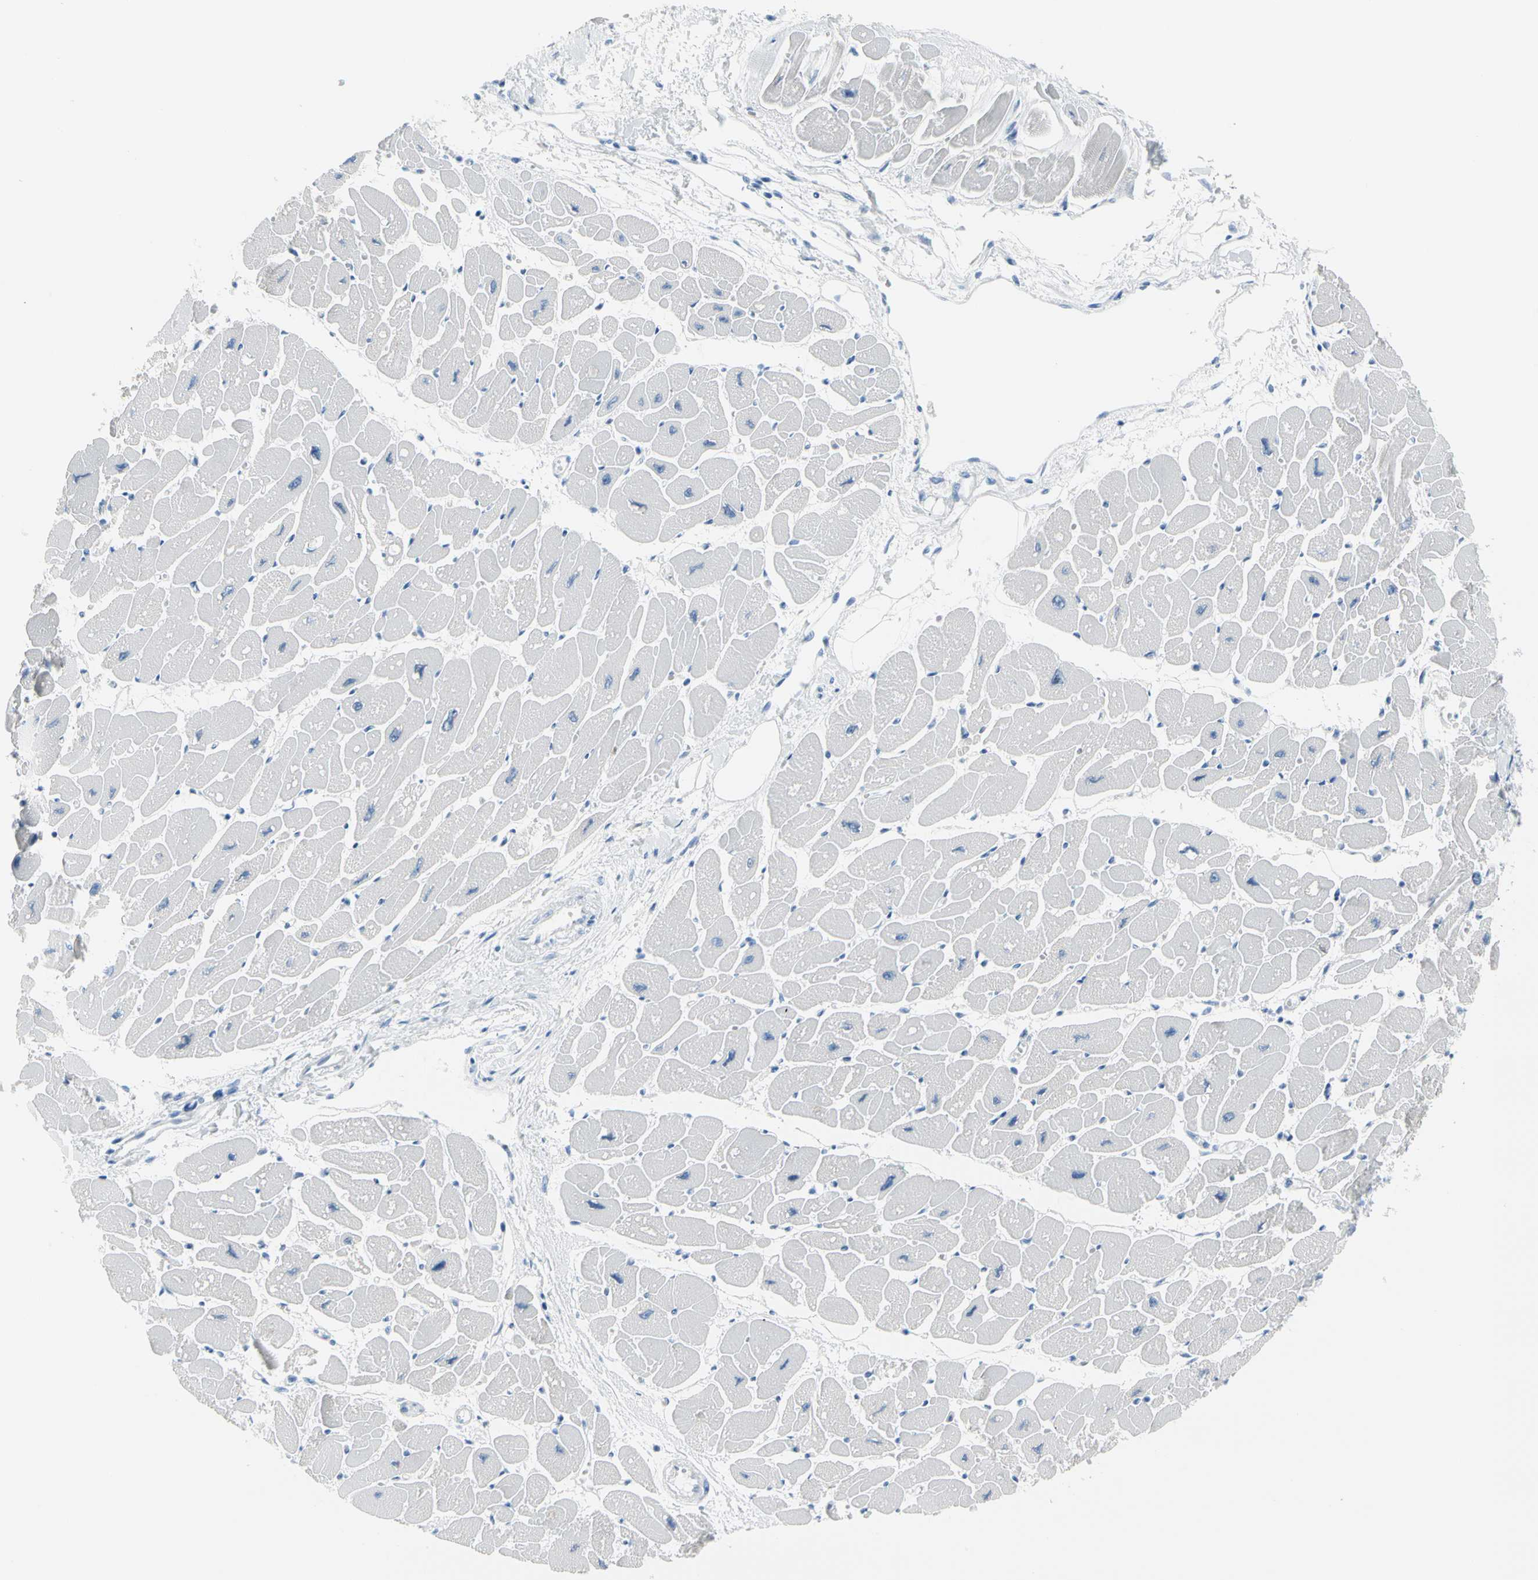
{"staining": {"intensity": "negative", "quantity": "none", "location": "none"}, "tissue": "heart muscle", "cell_type": "Cardiomyocytes", "image_type": "normal", "snomed": [{"axis": "morphology", "description": "Normal tissue, NOS"}, {"axis": "topography", "description": "Heart"}], "caption": "There is no significant expression in cardiomyocytes of heart muscle. (DAB IHC with hematoxylin counter stain).", "gene": "TPO", "patient": {"sex": "female", "age": 54}}